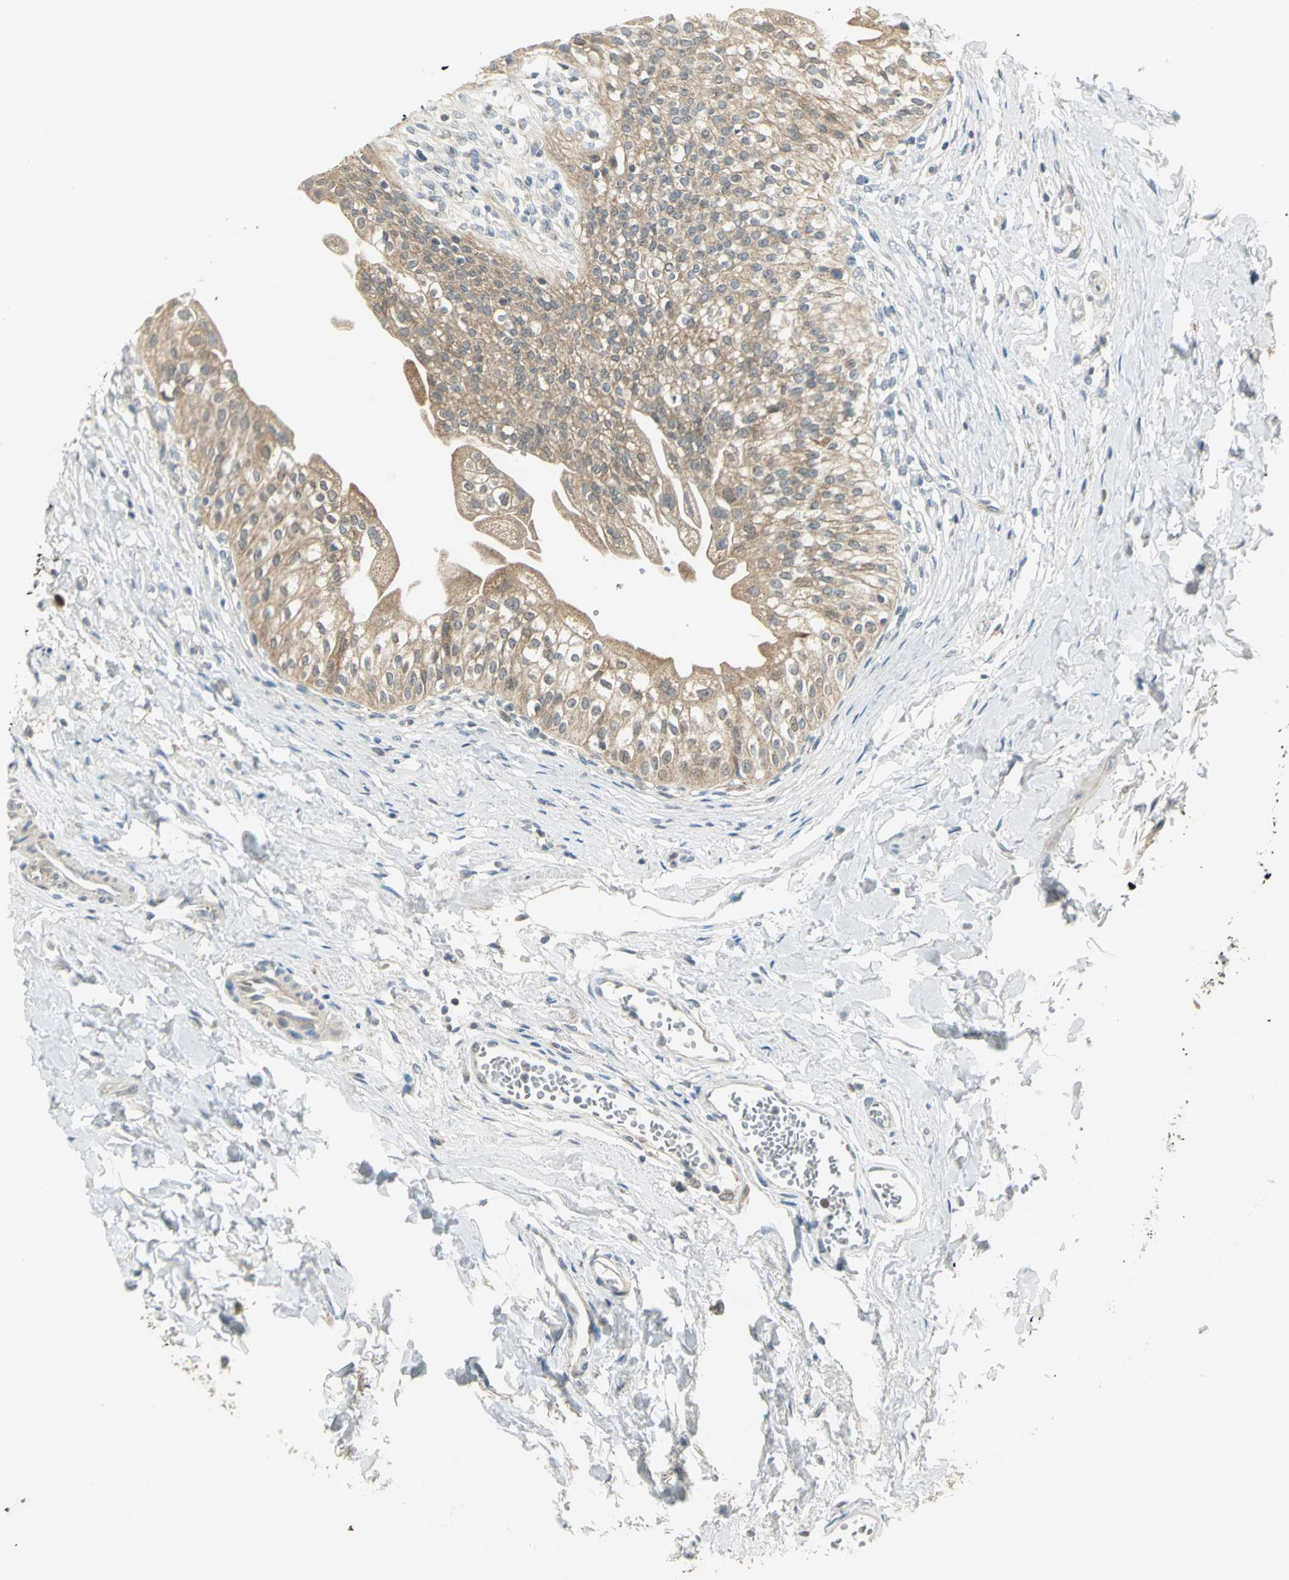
{"staining": {"intensity": "strong", "quantity": ">75%", "location": "cytoplasmic/membranous"}, "tissue": "urinary bladder", "cell_type": "Urothelial cells", "image_type": "normal", "snomed": [{"axis": "morphology", "description": "Normal tissue, NOS"}, {"axis": "topography", "description": "Urinary bladder"}], "caption": "Brown immunohistochemical staining in normal human urinary bladder exhibits strong cytoplasmic/membranous staining in approximately >75% of urothelial cells. The staining is performed using DAB brown chromogen to label protein expression. The nuclei are counter-stained blue using hematoxylin.", "gene": "MAPK8IP3", "patient": {"sex": "female", "age": 80}}